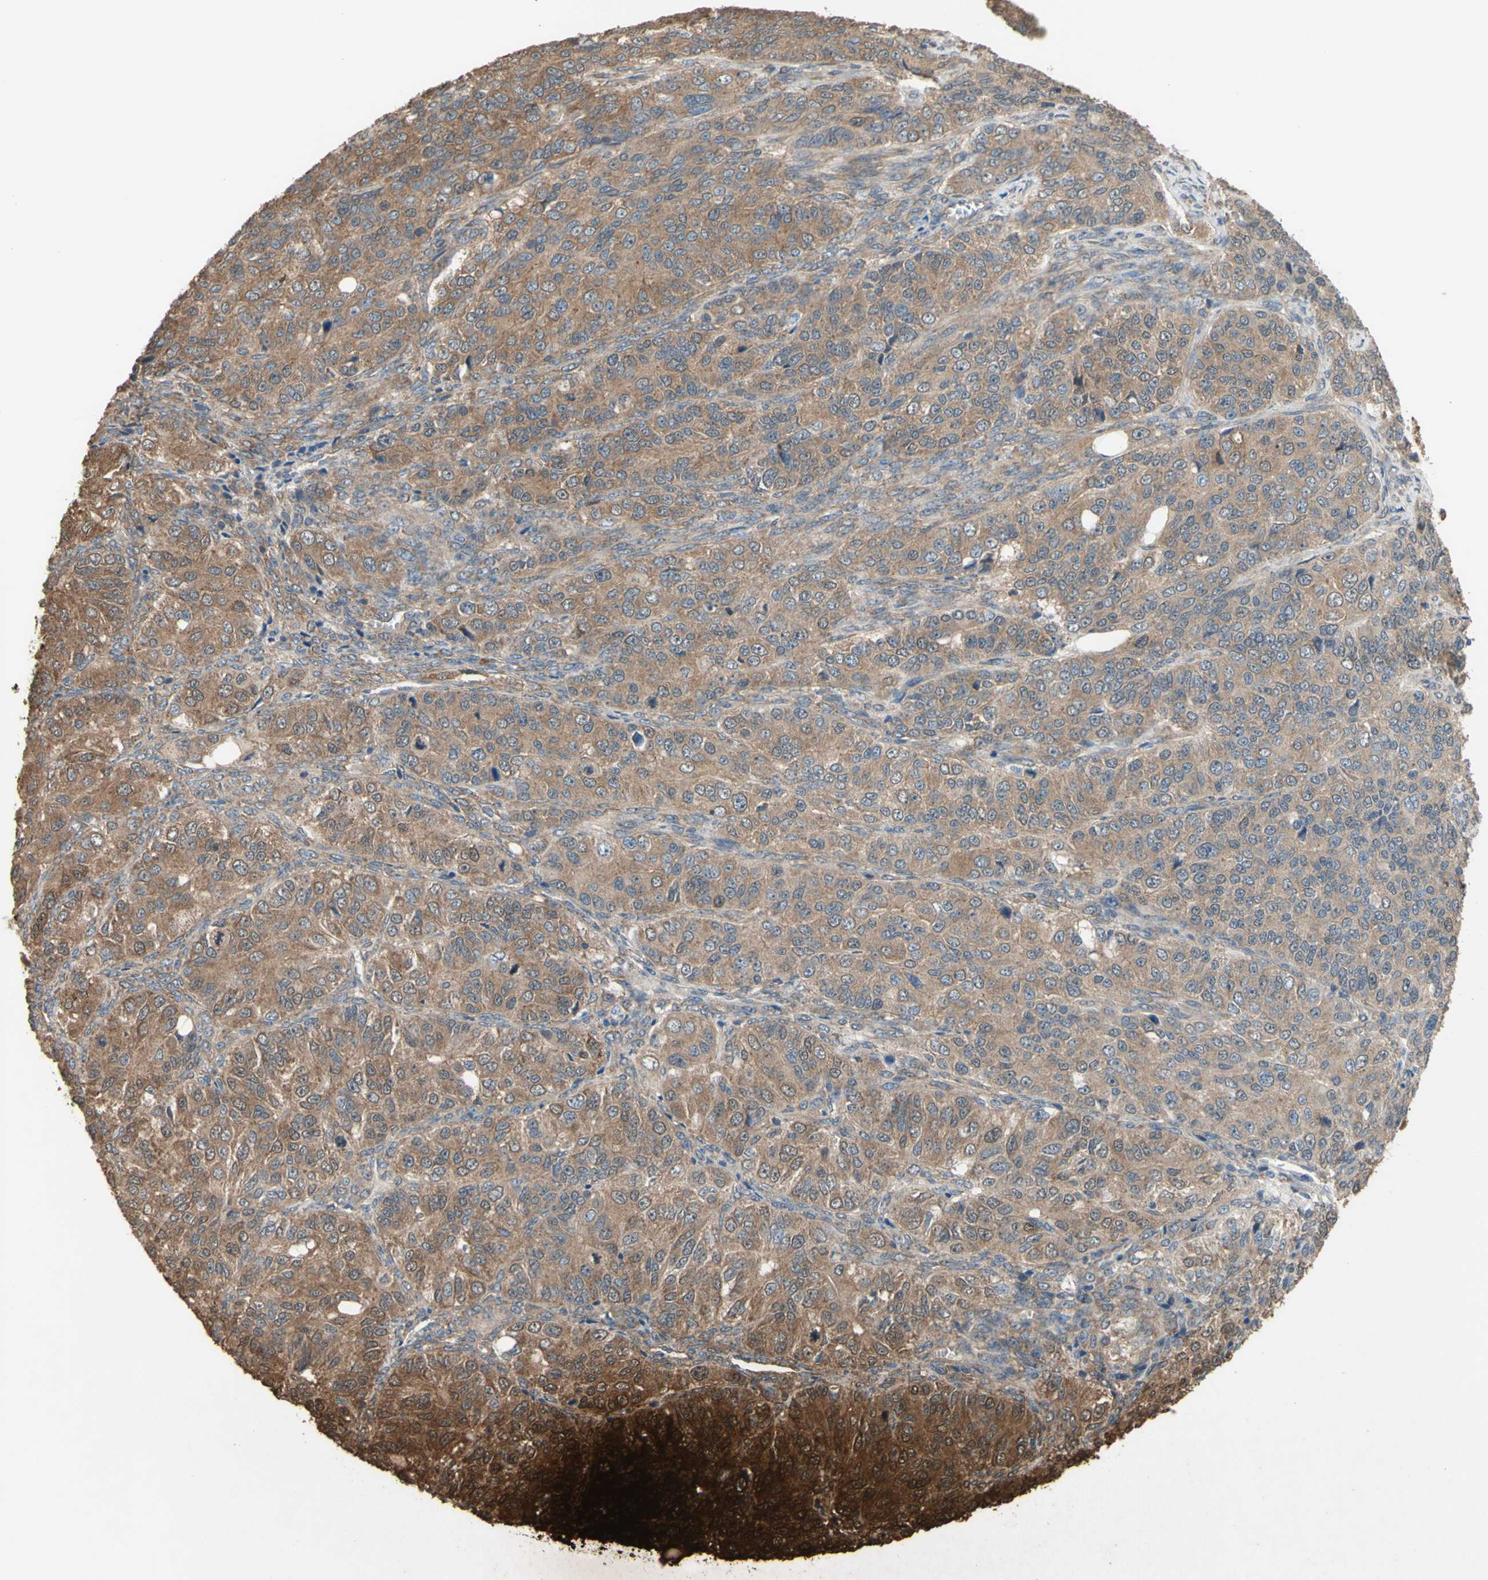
{"staining": {"intensity": "moderate", "quantity": ">75%", "location": "cytoplasmic/membranous"}, "tissue": "ovarian cancer", "cell_type": "Tumor cells", "image_type": "cancer", "snomed": [{"axis": "morphology", "description": "Carcinoma, endometroid"}, {"axis": "topography", "description": "Ovary"}], "caption": "Immunohistochemistry (DAB (3,3'-diaminobenzidine)) staining of ovarian cancer exhibits moderate cytoplasmic/membranous protein staining in about >75% of tumor cells. (DAB (3,3'-diaminobenzidine) IHC with brightfield microscopy, high magnification).", "gene": "CTTN", "patient": {"sex": "female", "age": 51}}